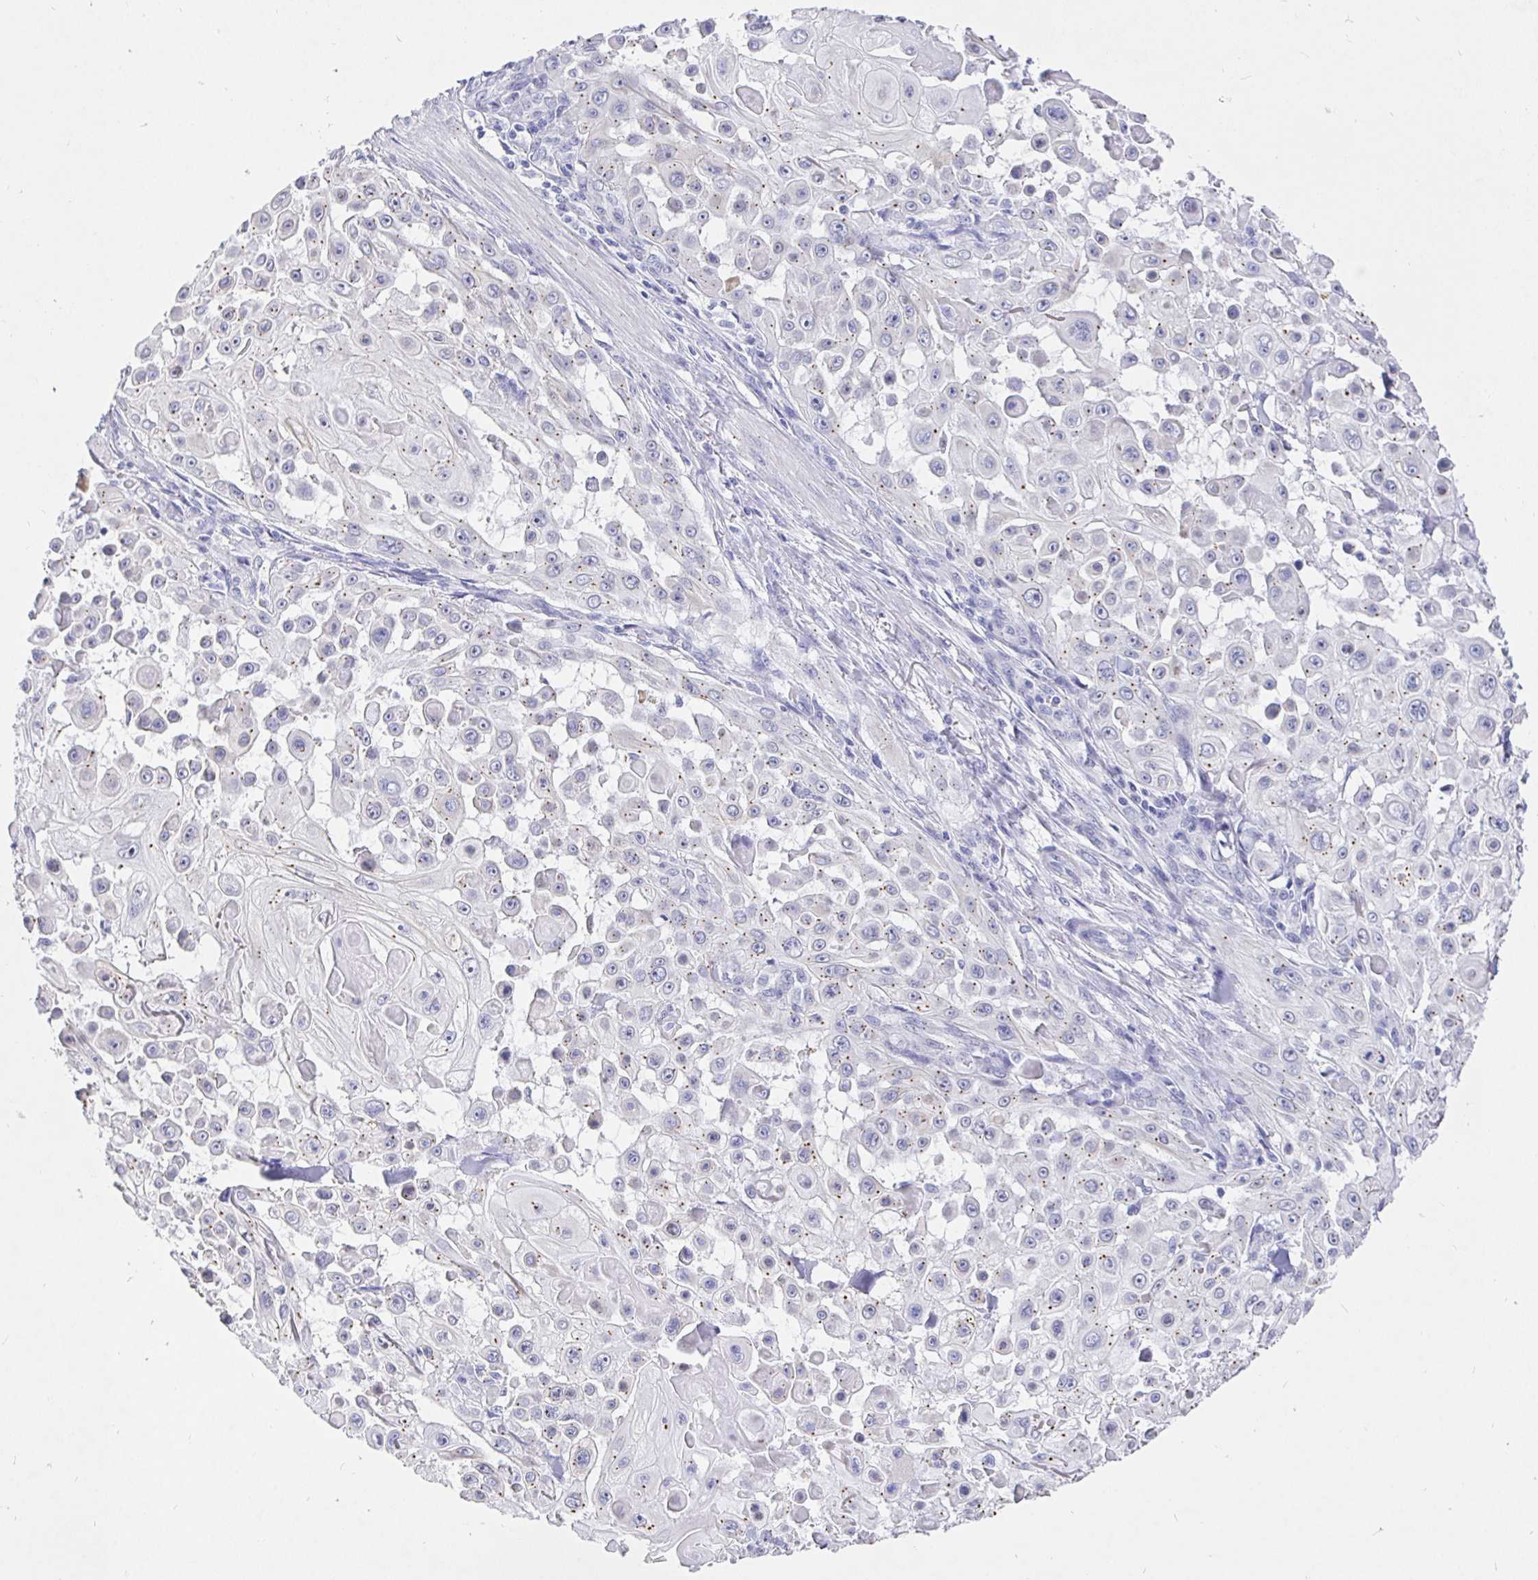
{"staining": {"intensity": "weak", "quantity": "<25%", "location": "cytoplasmic/membranous"}, "tissue": "skin cancer", "cell_type": "Tumor cells", "image_type": "cancer", "snomed": [{"axis": "morphology", "description": "Squamous cell carcinoma, NOS"}, {"axis": "topography", "description": "Skin"}], "caption": "This is an immunohistochemistry (IHC) histopathology image of skin cancer (squamous cell carcinoma). There is no staining in tumor cells.", "gene": "EZHIP", "patient": {"sex": "male", "age": 91}}